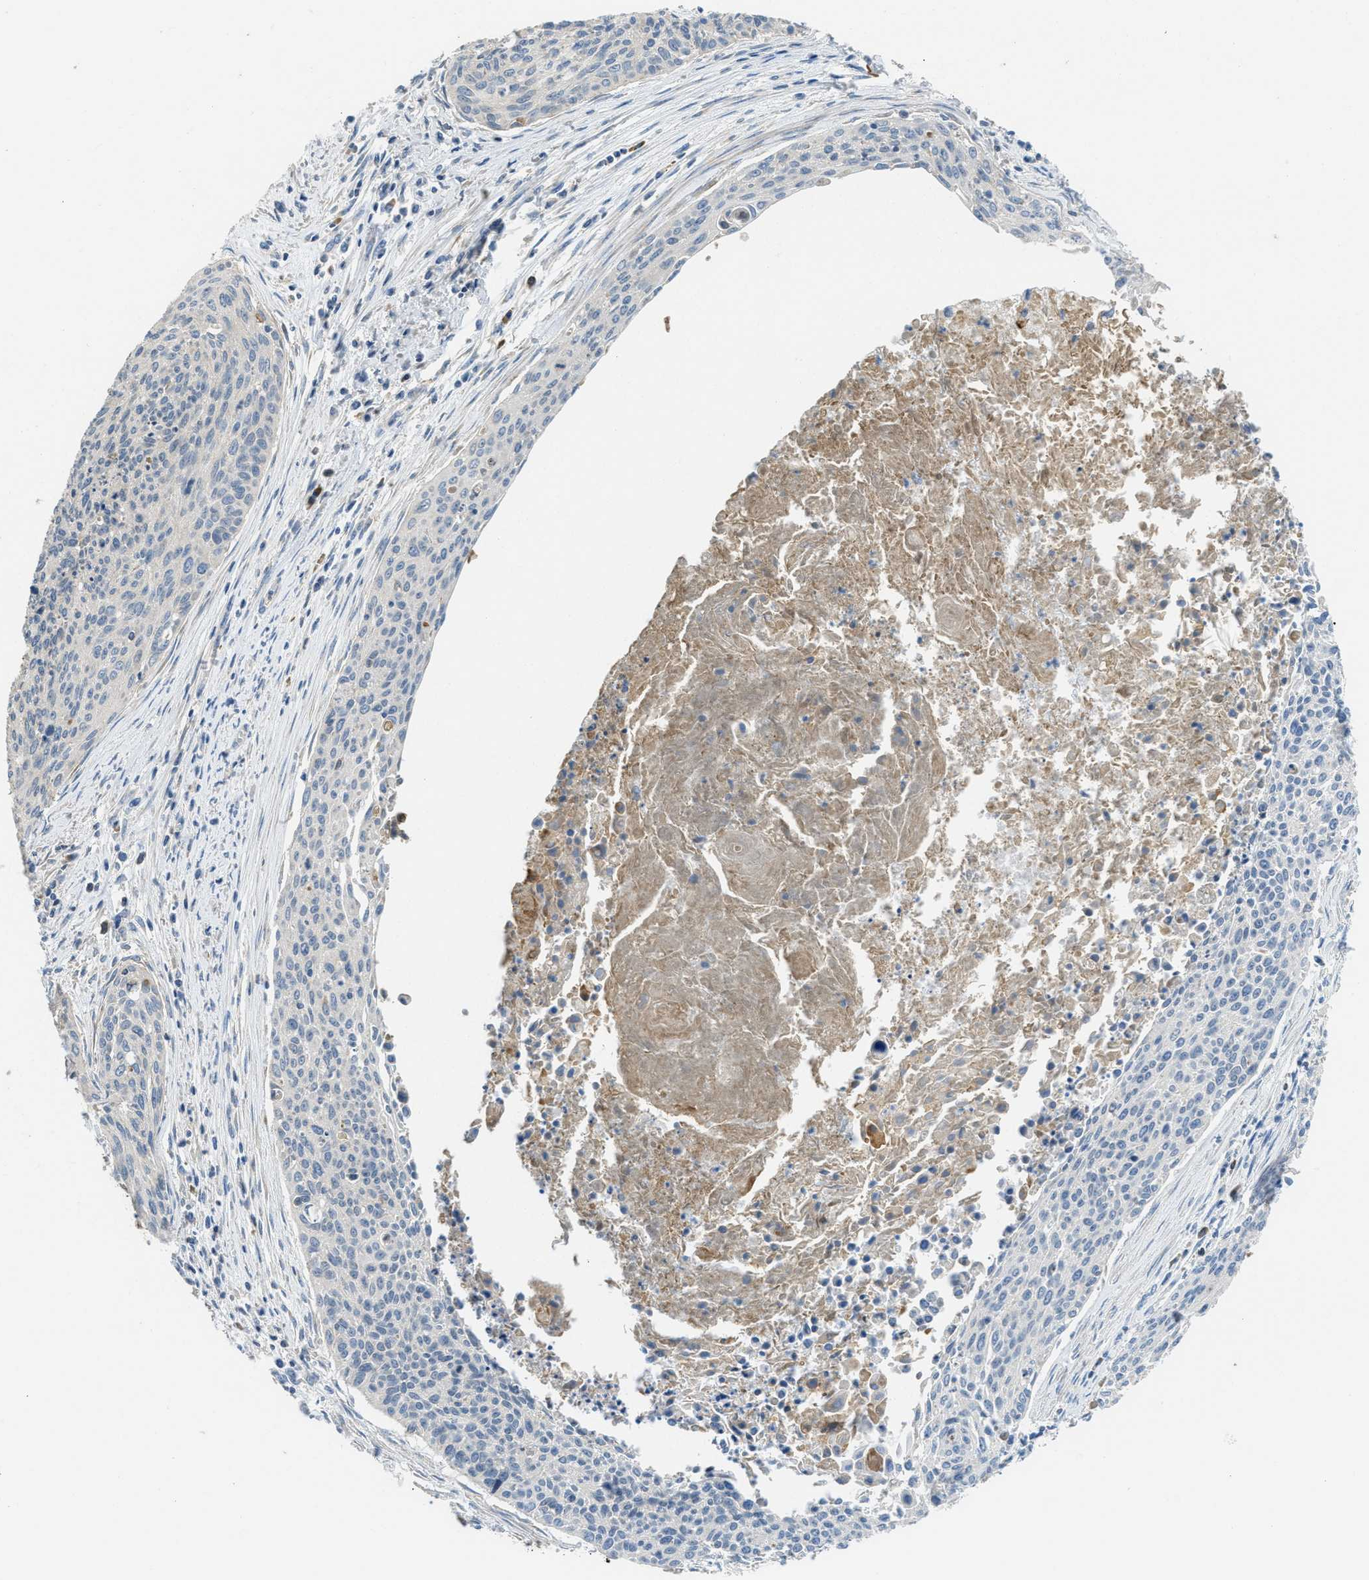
{"staining": {"intensity": "negative", "quantity": "none", "location": "none"}, "tissue": "cervical cancer", "cell_type": "Tumor cells", "image_type": "cancer", "snomed": [{"axis": "morphology", "description": "Squamous cell carcinoma, NOS"}, {"axis": "topography", "description": "Cervix"}], "caption": "Immunohistochemical staining of human cervical squamous cell carcinoma exhibits no significant expression in tumor cells.", "gene": "SSR1", "patient": {"sex": "female", "age": 55}}